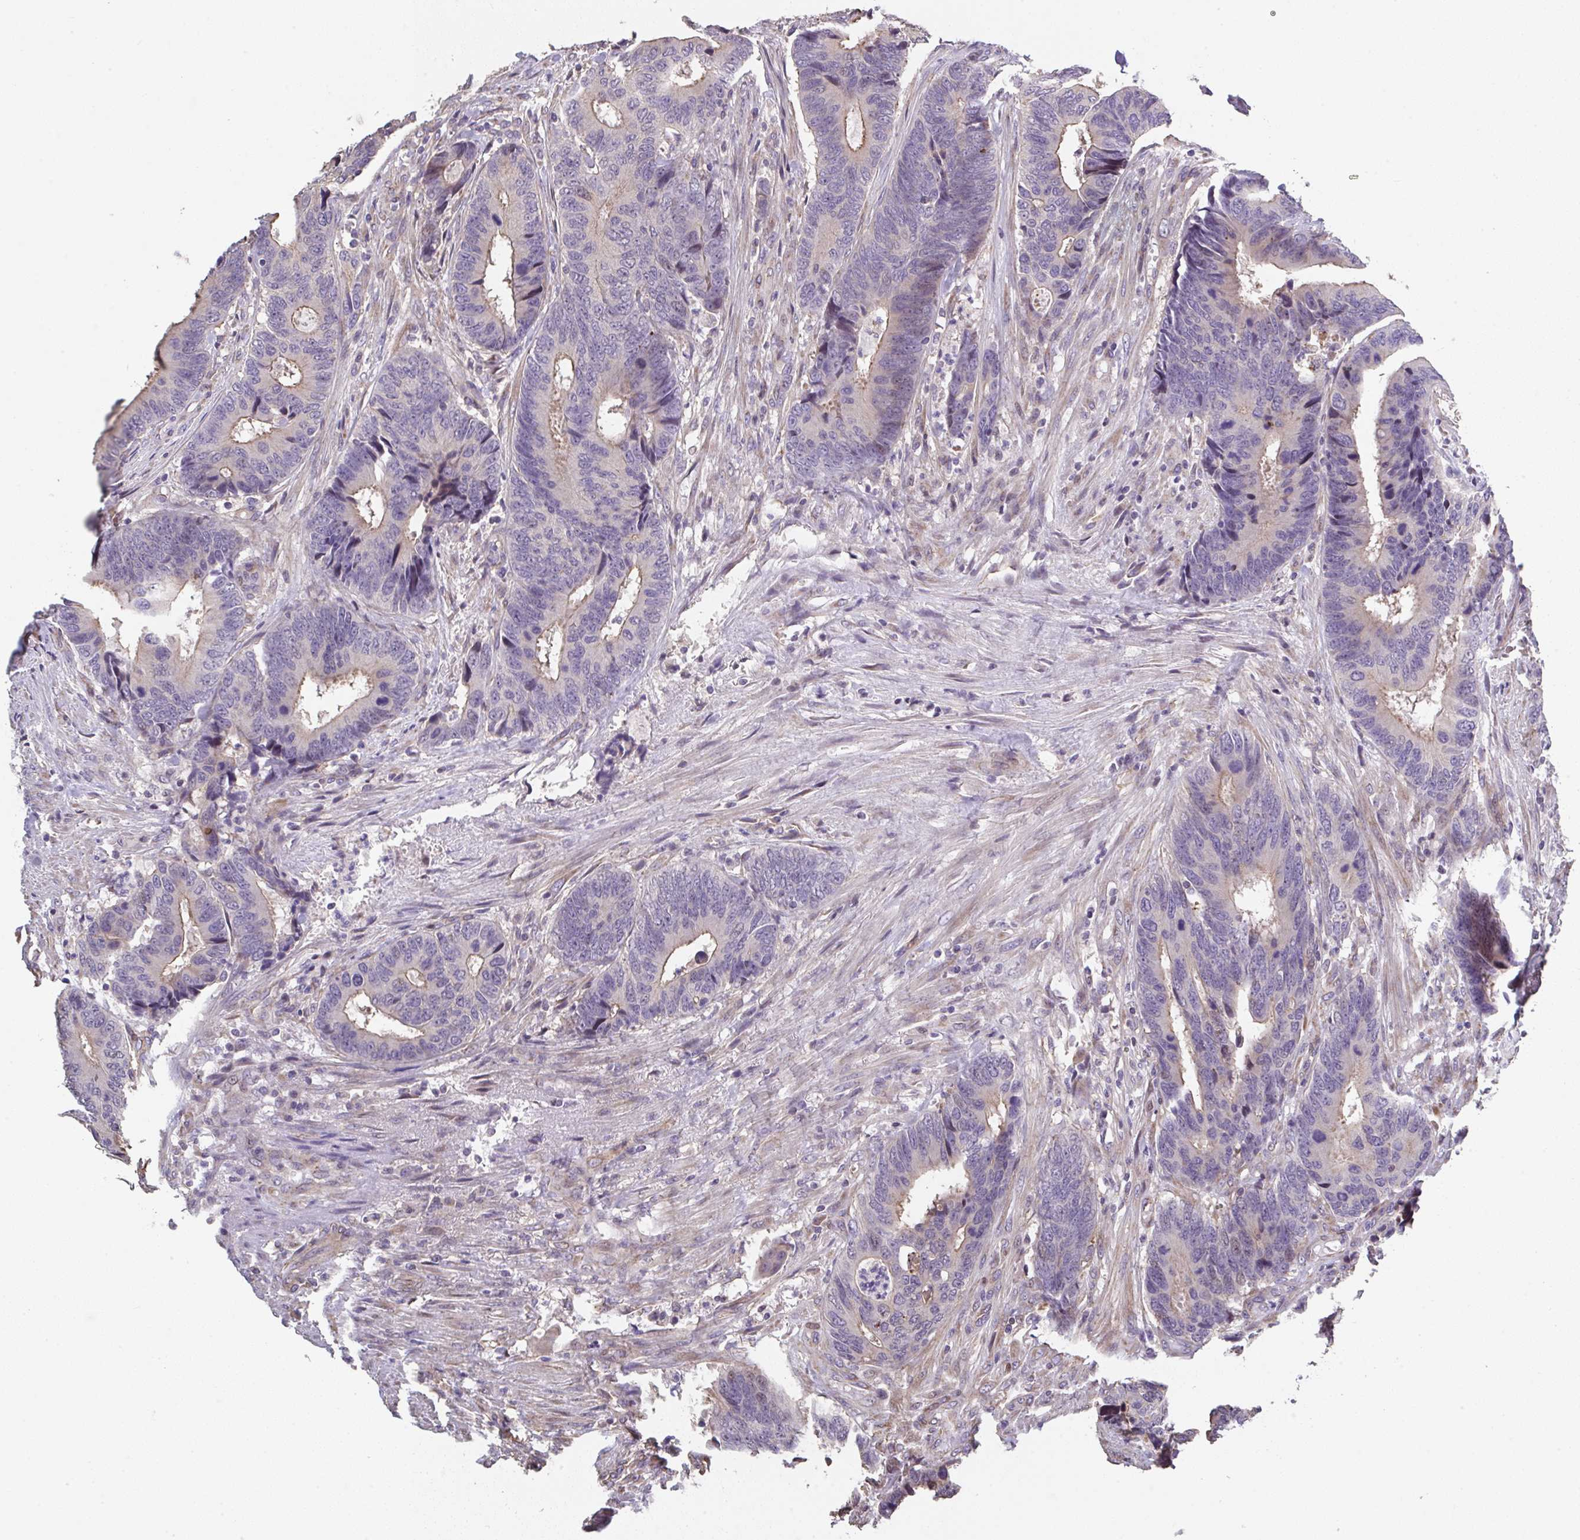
{"staining": {"intensity": "weak", "quantity": "25%-75%", "location": "cytoplasmic/membranous"}, "tissue": "colorectal cancer", "cell_type": "Tumor cells", "image_type": "cancer", "snomed": [{"axis": "morphology", "description": "Adenocarcinoma, NOS"}, {"axis": "topography", "description": "Colon"}], "caption": "The histopathology image exhibits immunohistochemical staining of colorectal adenocarcinoma. There is weak cytoplasmic/membranous staining is identified in approximately 25%-75% of tumor cells.", "gene": "RUNDC3B", "patient": {"sex": "male", "age": 87}}